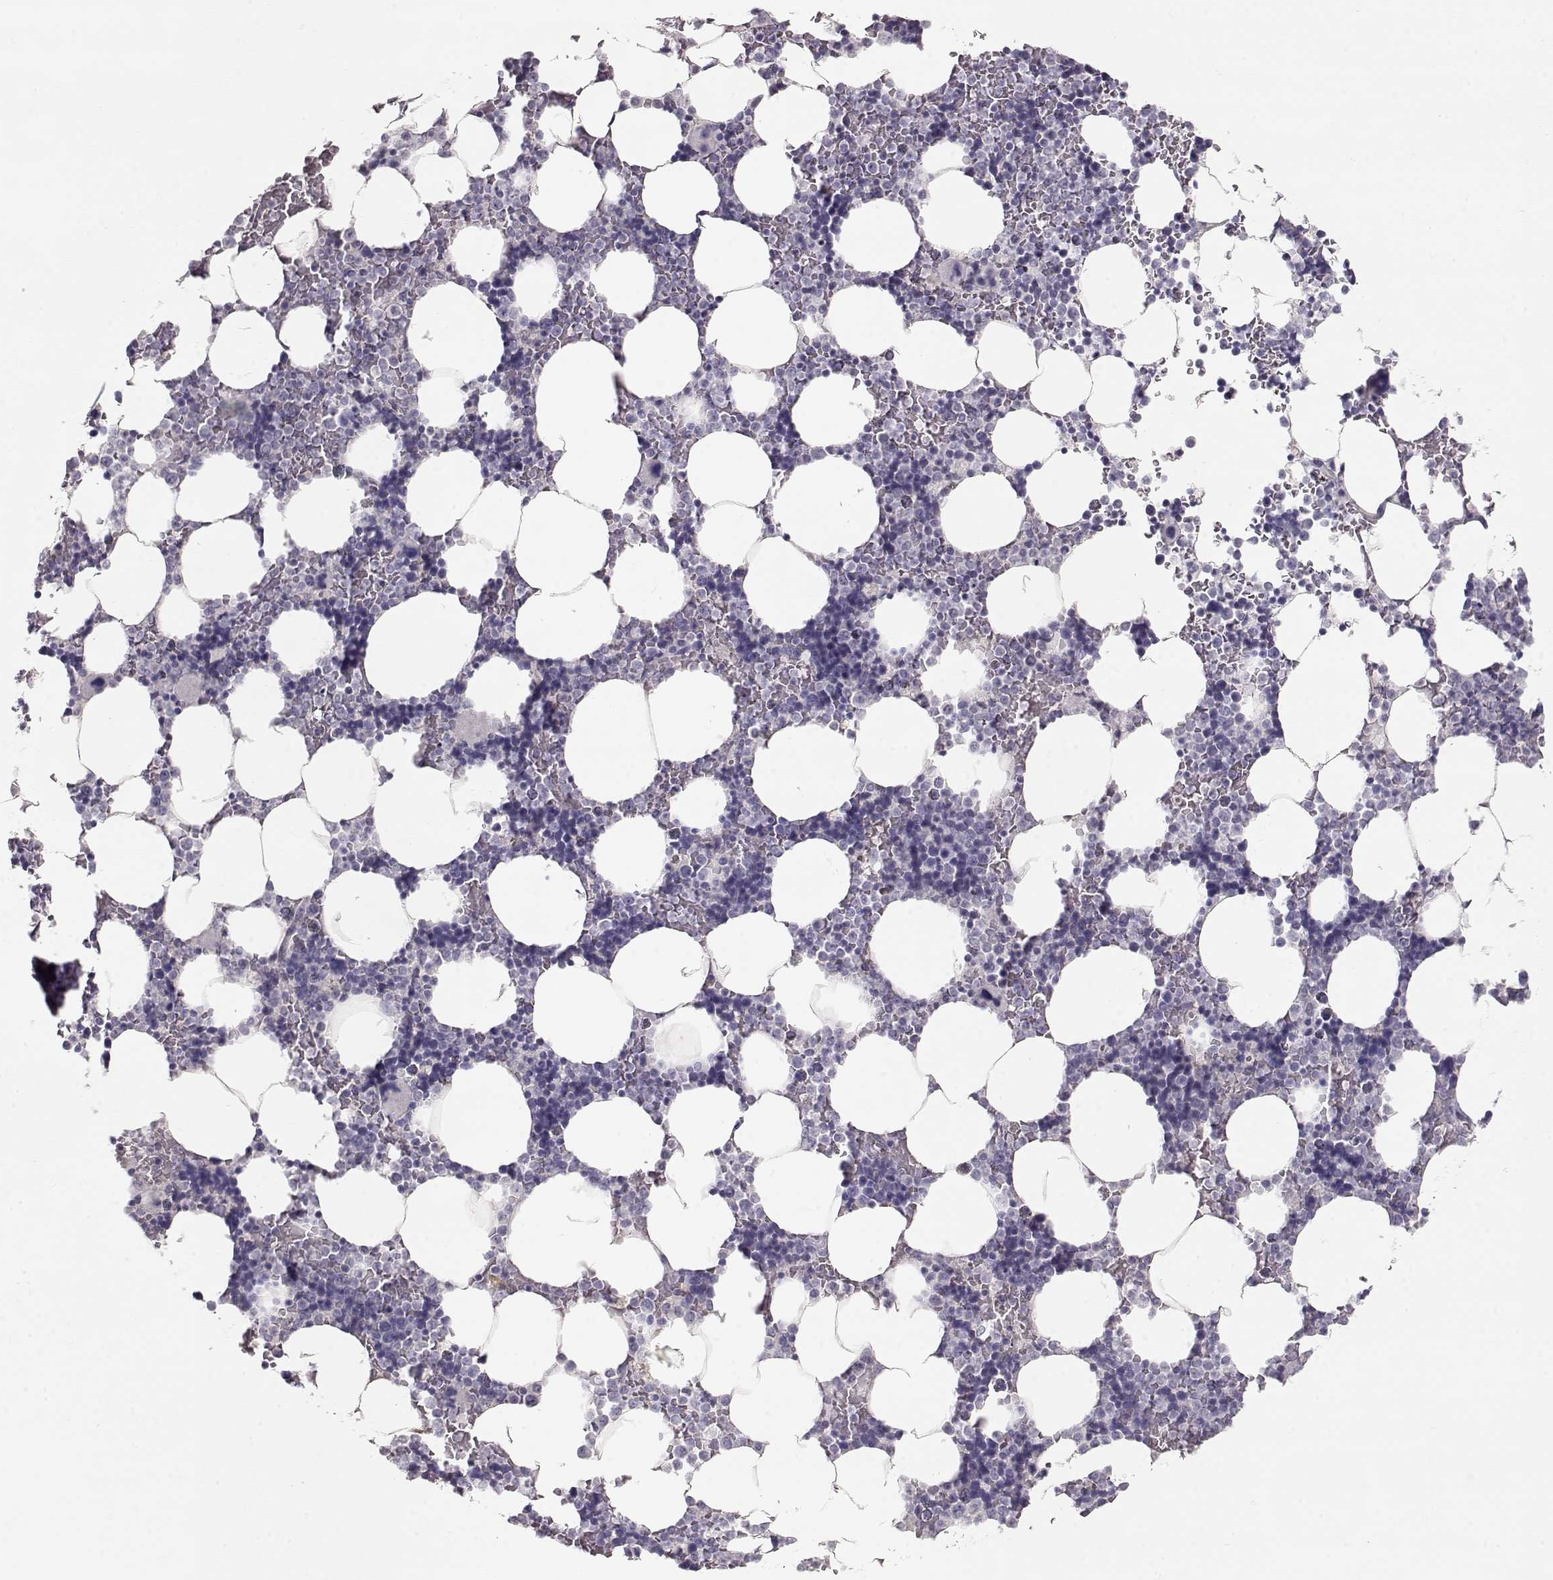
{"staining": {"intensity": "negative", "quantity": "none", "location": "none"}, "tissue": "bone marrow", "cell_type": "Hematopoietic cells", "image_type": "normal", "snomed": [{"axis": "morphology", "description": "Normal tissue, NOS"}, {"axis": "topography", "description": "Bone marrow"}], "caption": "Immunohistochemistry image of normal bone marrow stained for a protein (brown), which shows no positivity in hematopoietic cells. Brightfield microscopy of immunohistochemistry (IHC) stained with DAB (3,3'-diaminobenzidine) (brown) and hematoxylin (blue), captured at high magnification.", "gene": "SLC18A1", "patient": {"sex": "male", "age": 51}}